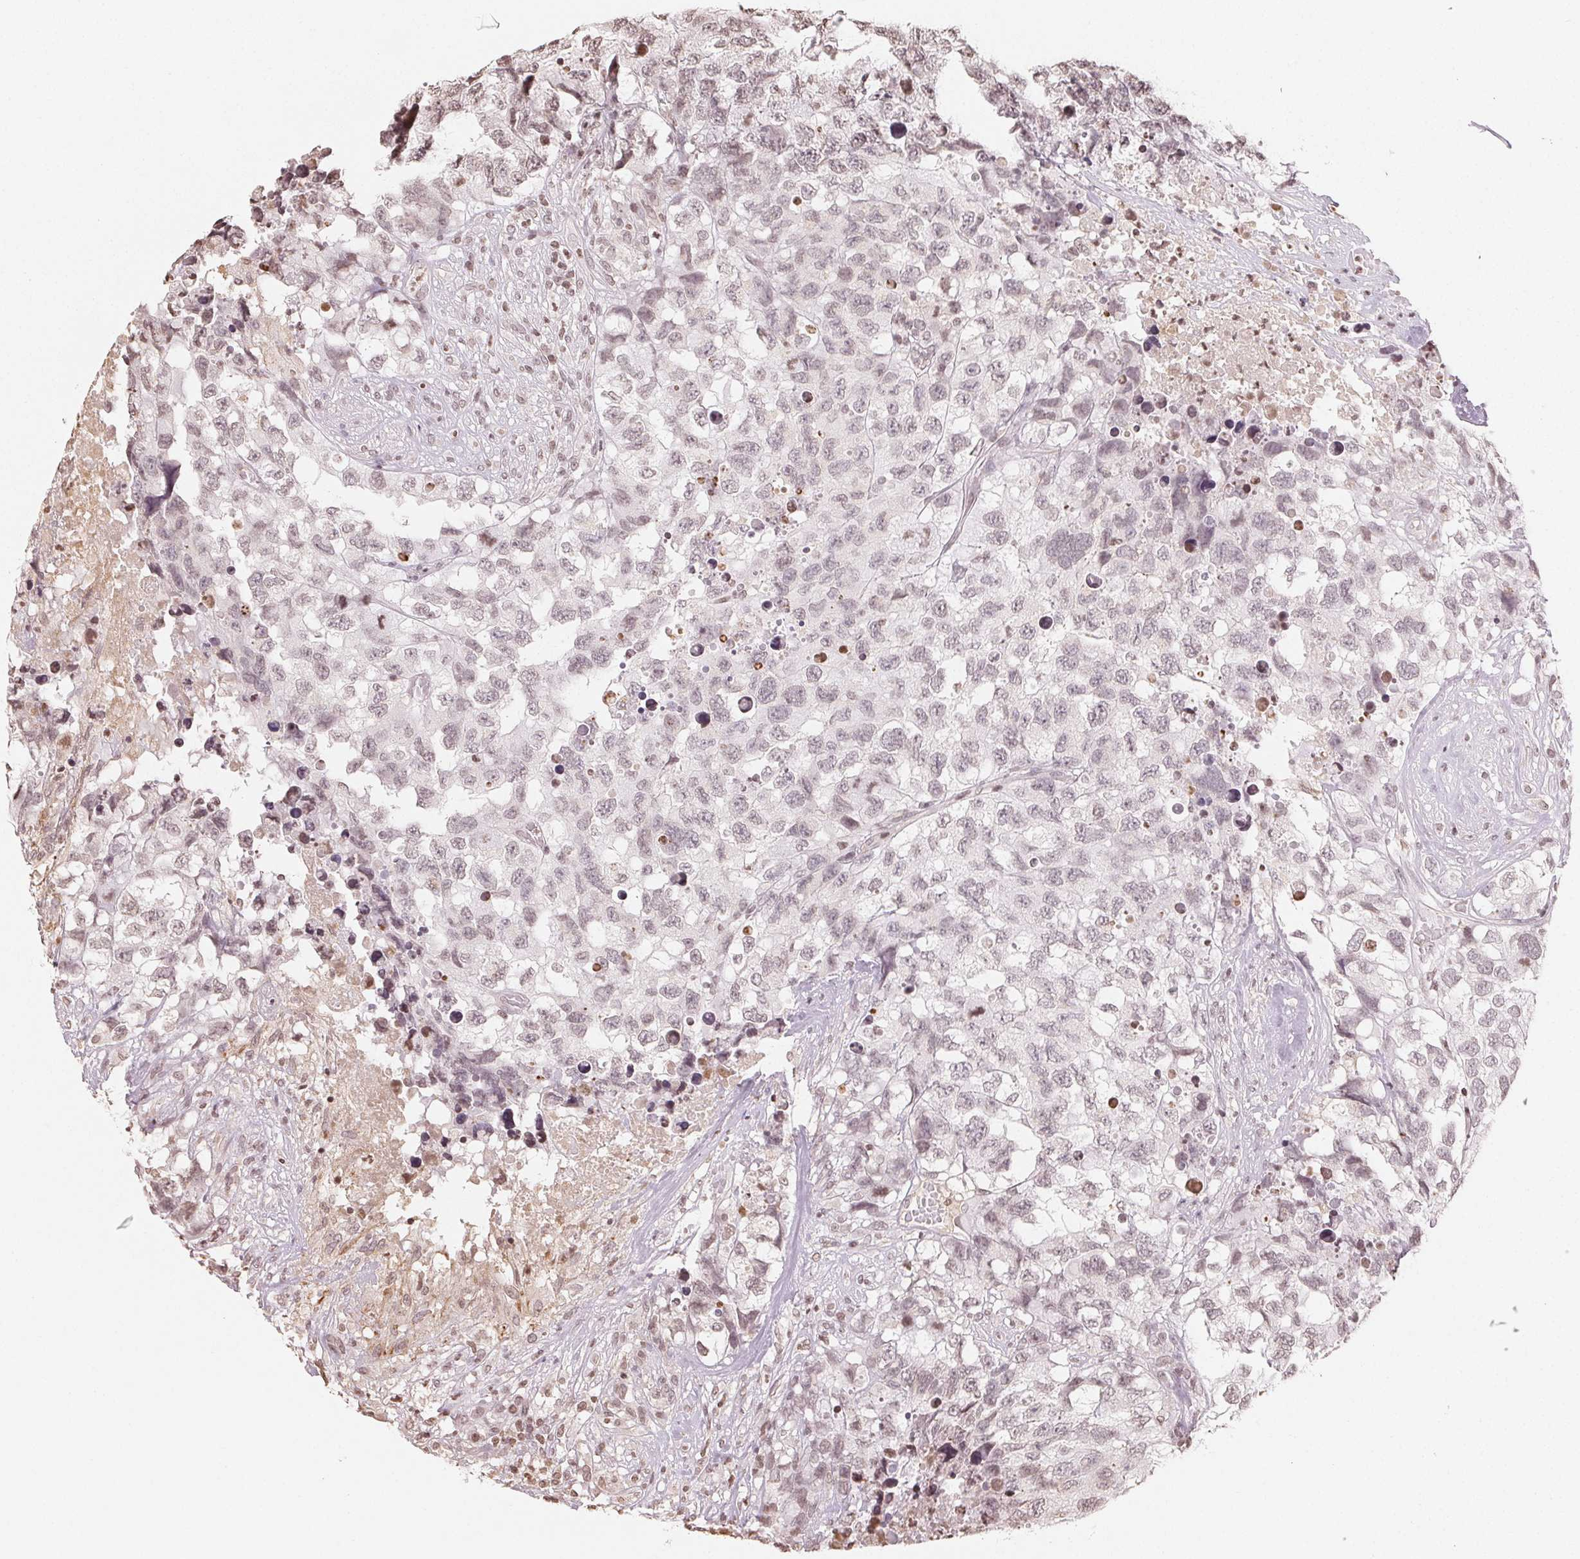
{"staining": {"intensity": "negative", "quantity": "none", "location": "none"}, "tissue": "testis cancer", "cell_type": "Tumor cells", "image_type": "cancer", "snomed": [{"axis": "morphology", "description": "Carcinoma, Embryonal, NOS"}, {"axis": "topography", "description": "Testis"}], "caption": "Immunohistochemical staining of human testis cancer demonstrates no significant positivity in tumor cells.", "gene": "TBP", "patient": {"sex": "male", "age": 83}}